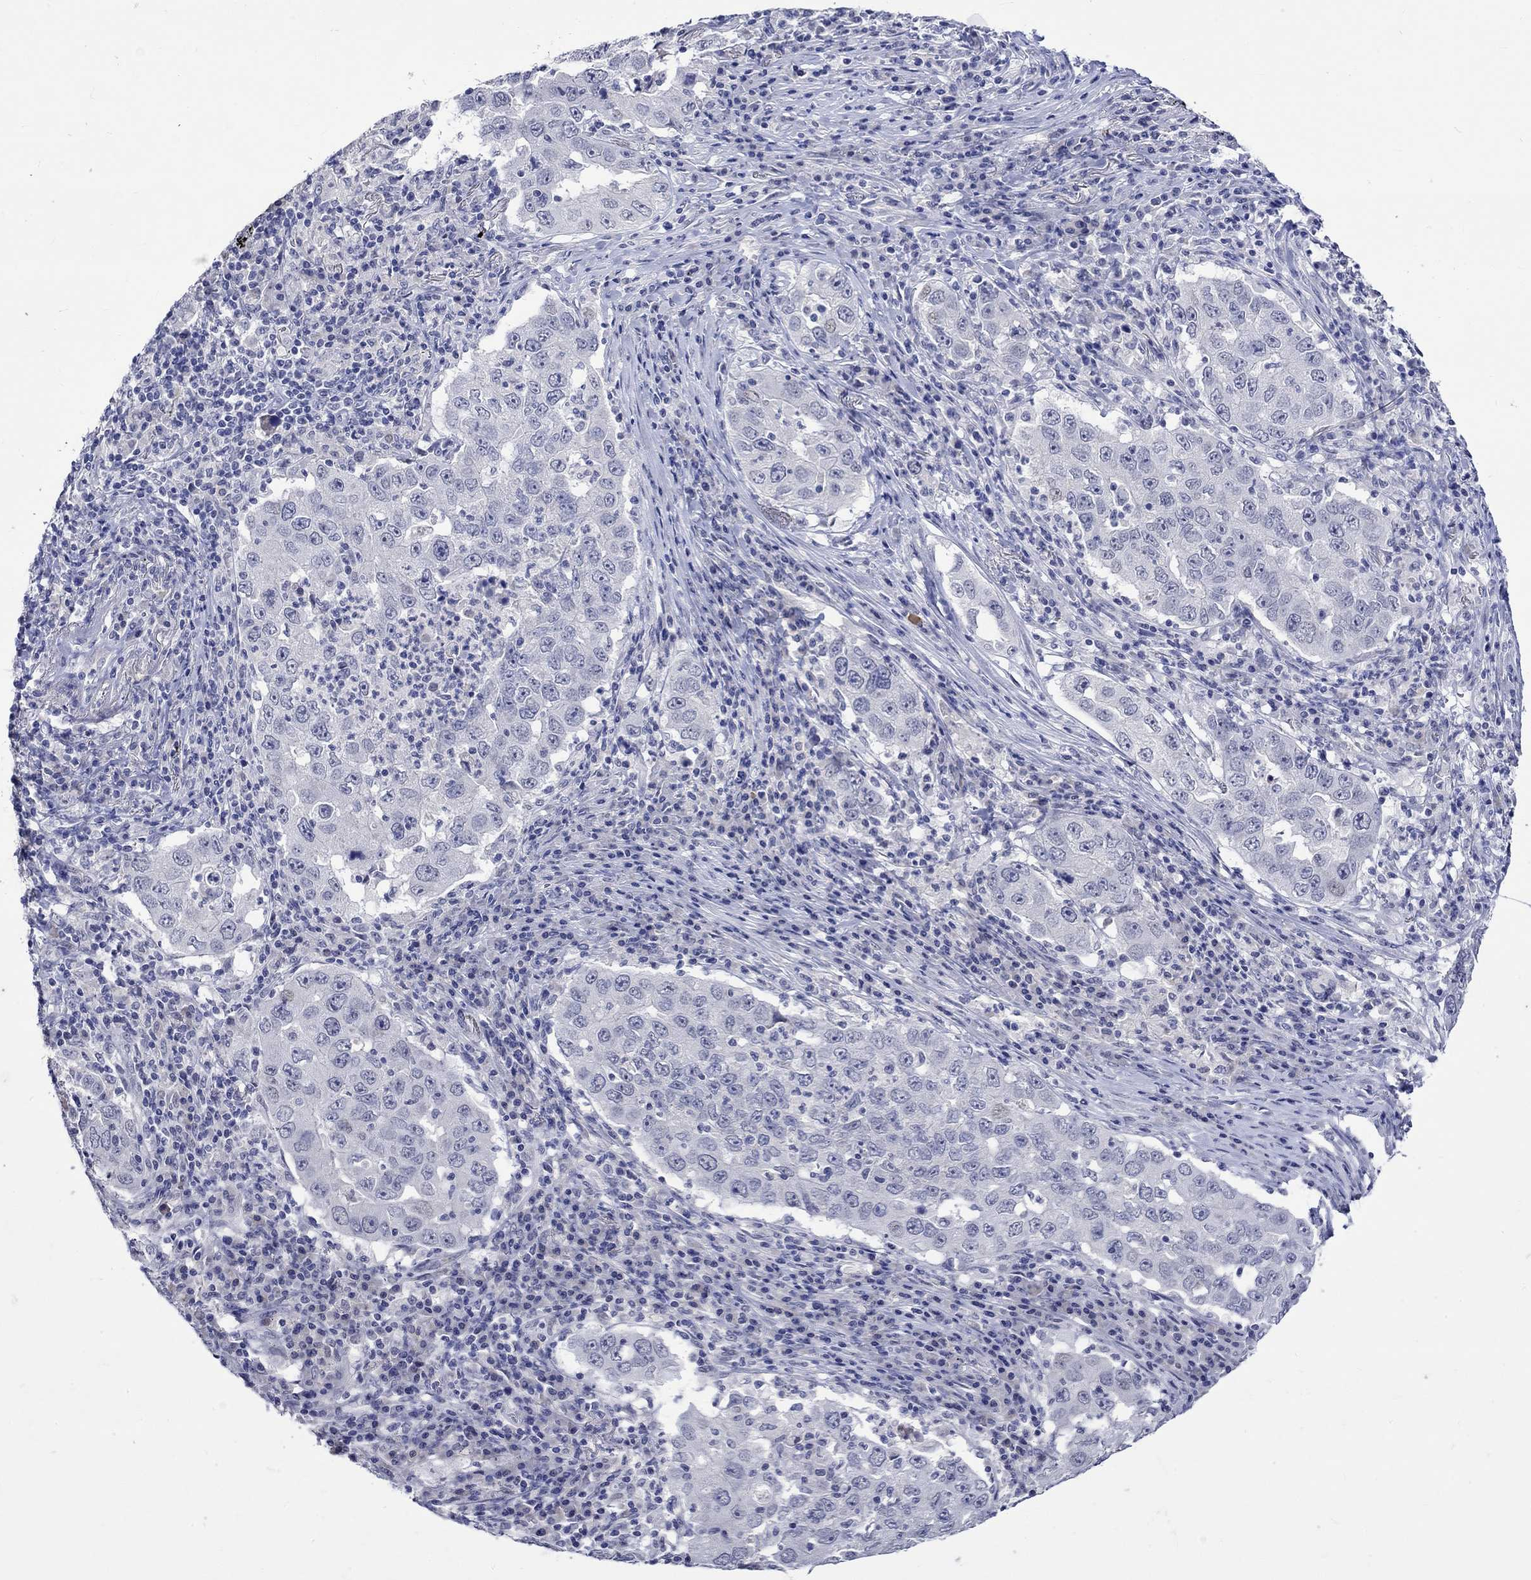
{"staining": {"intensity": "negative", "quantity": "none", "location": "none"}, "tissue": "lung cancer", "cell_type": "Tumor cells", "image_type": "cancer", "snomed": [{"axis": "morphology", "description": "Adenocarcinoma, NOS"}, {"axis": "topography", "description": "Lung"}], "caption": "Immunohistochemistry (IHC) of lung cancer (adenocarcinoma) exhibits no positivity in tumor cells. The staining is performed using DAB (3,3'-diaminobenzidine) brown chromogen with nuclei counter-stained in using hematoxylin.", "gene": "CRYAB", "patient": {"sex": "male", "age": 73}}